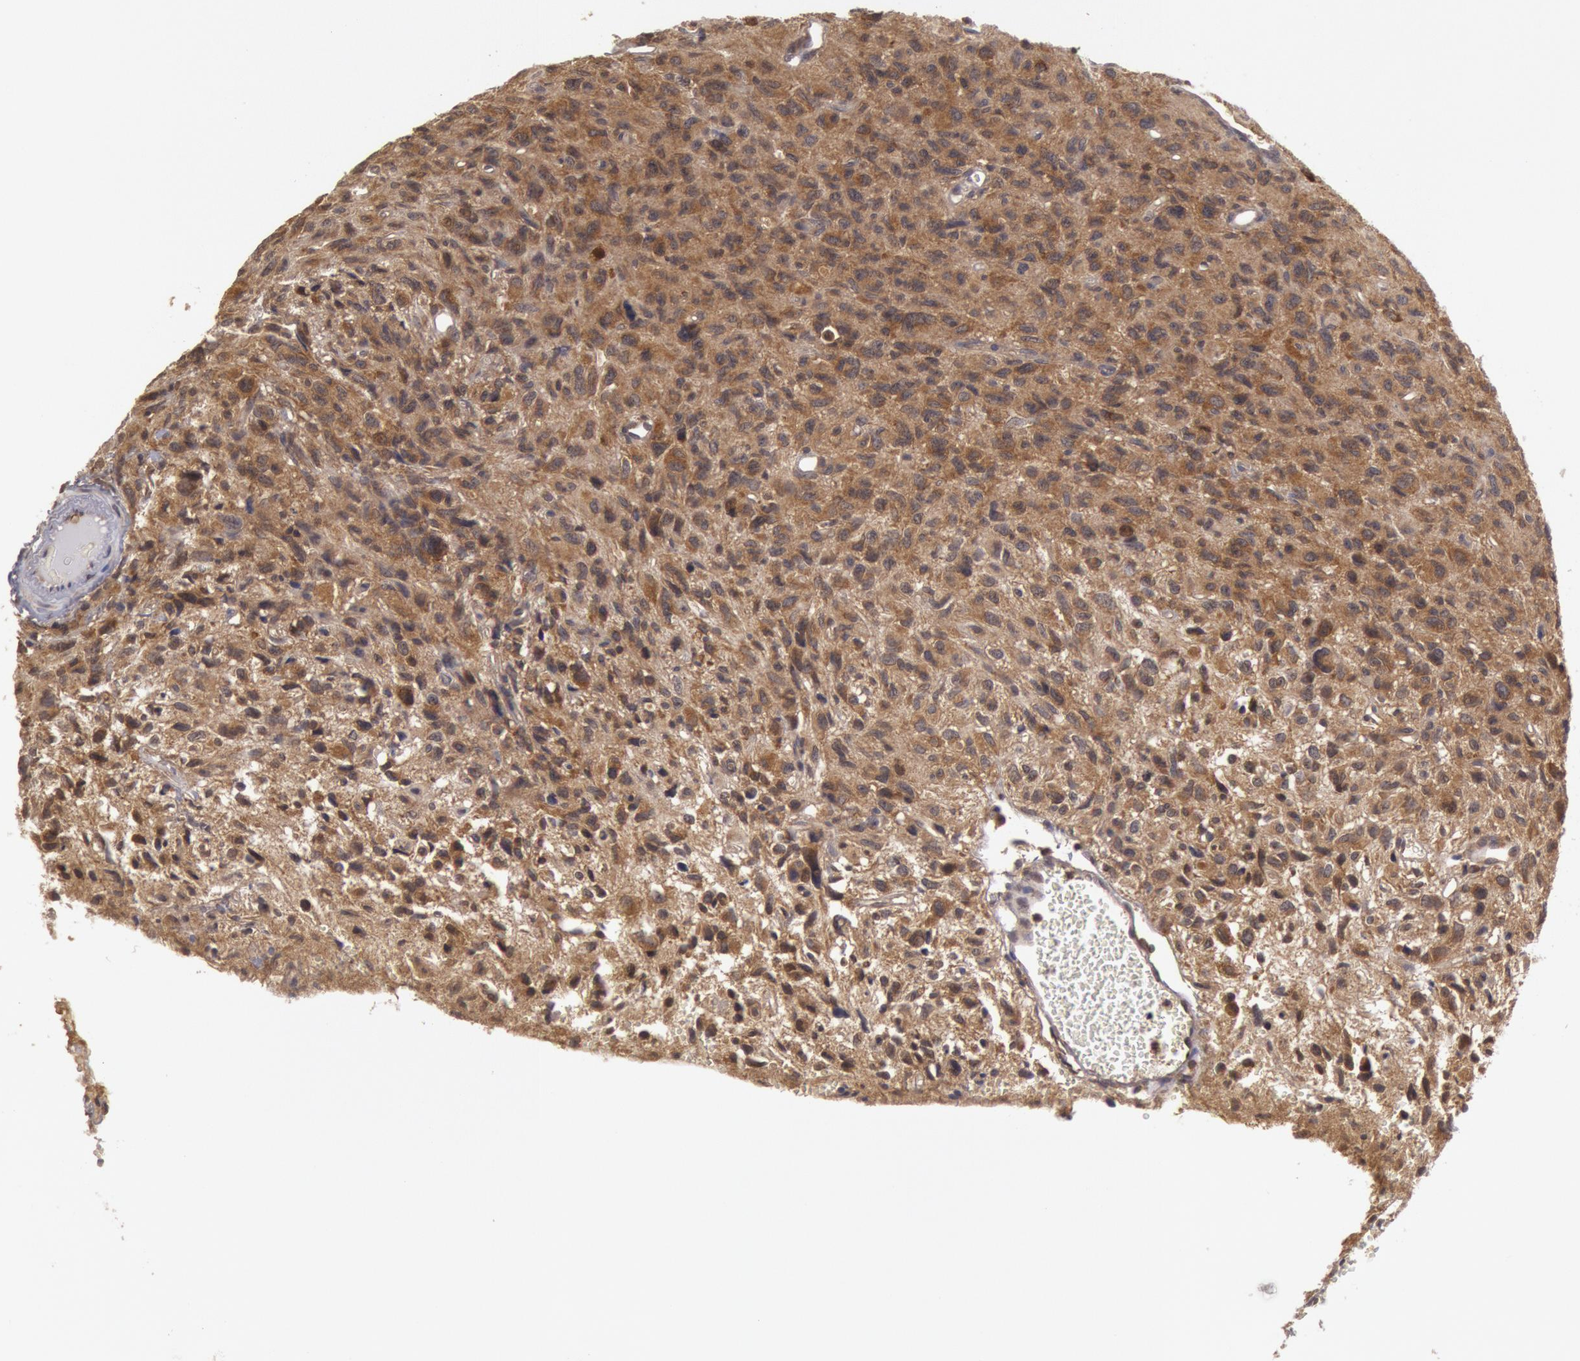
{"staining": {"intensity": "moderate", "quantity": ">75%", "location": "cytoplasmic/membranous"}, "tissue": "glioma", "cell_type": "Tumor cells", "image_type": "cancer", "snomed": [{"axis": "morphology", "description": "Glioma, malignant, High grade"}, {"axis": "topography", "description": "Brain"}], "caption": "Tumor cells show moderate cytoplasmic/membranous staining in approximately >75% of cells in malignant glioma (high-grade).", "gene": "BRAF", "patient": {"sex": "female", "age": 60}}